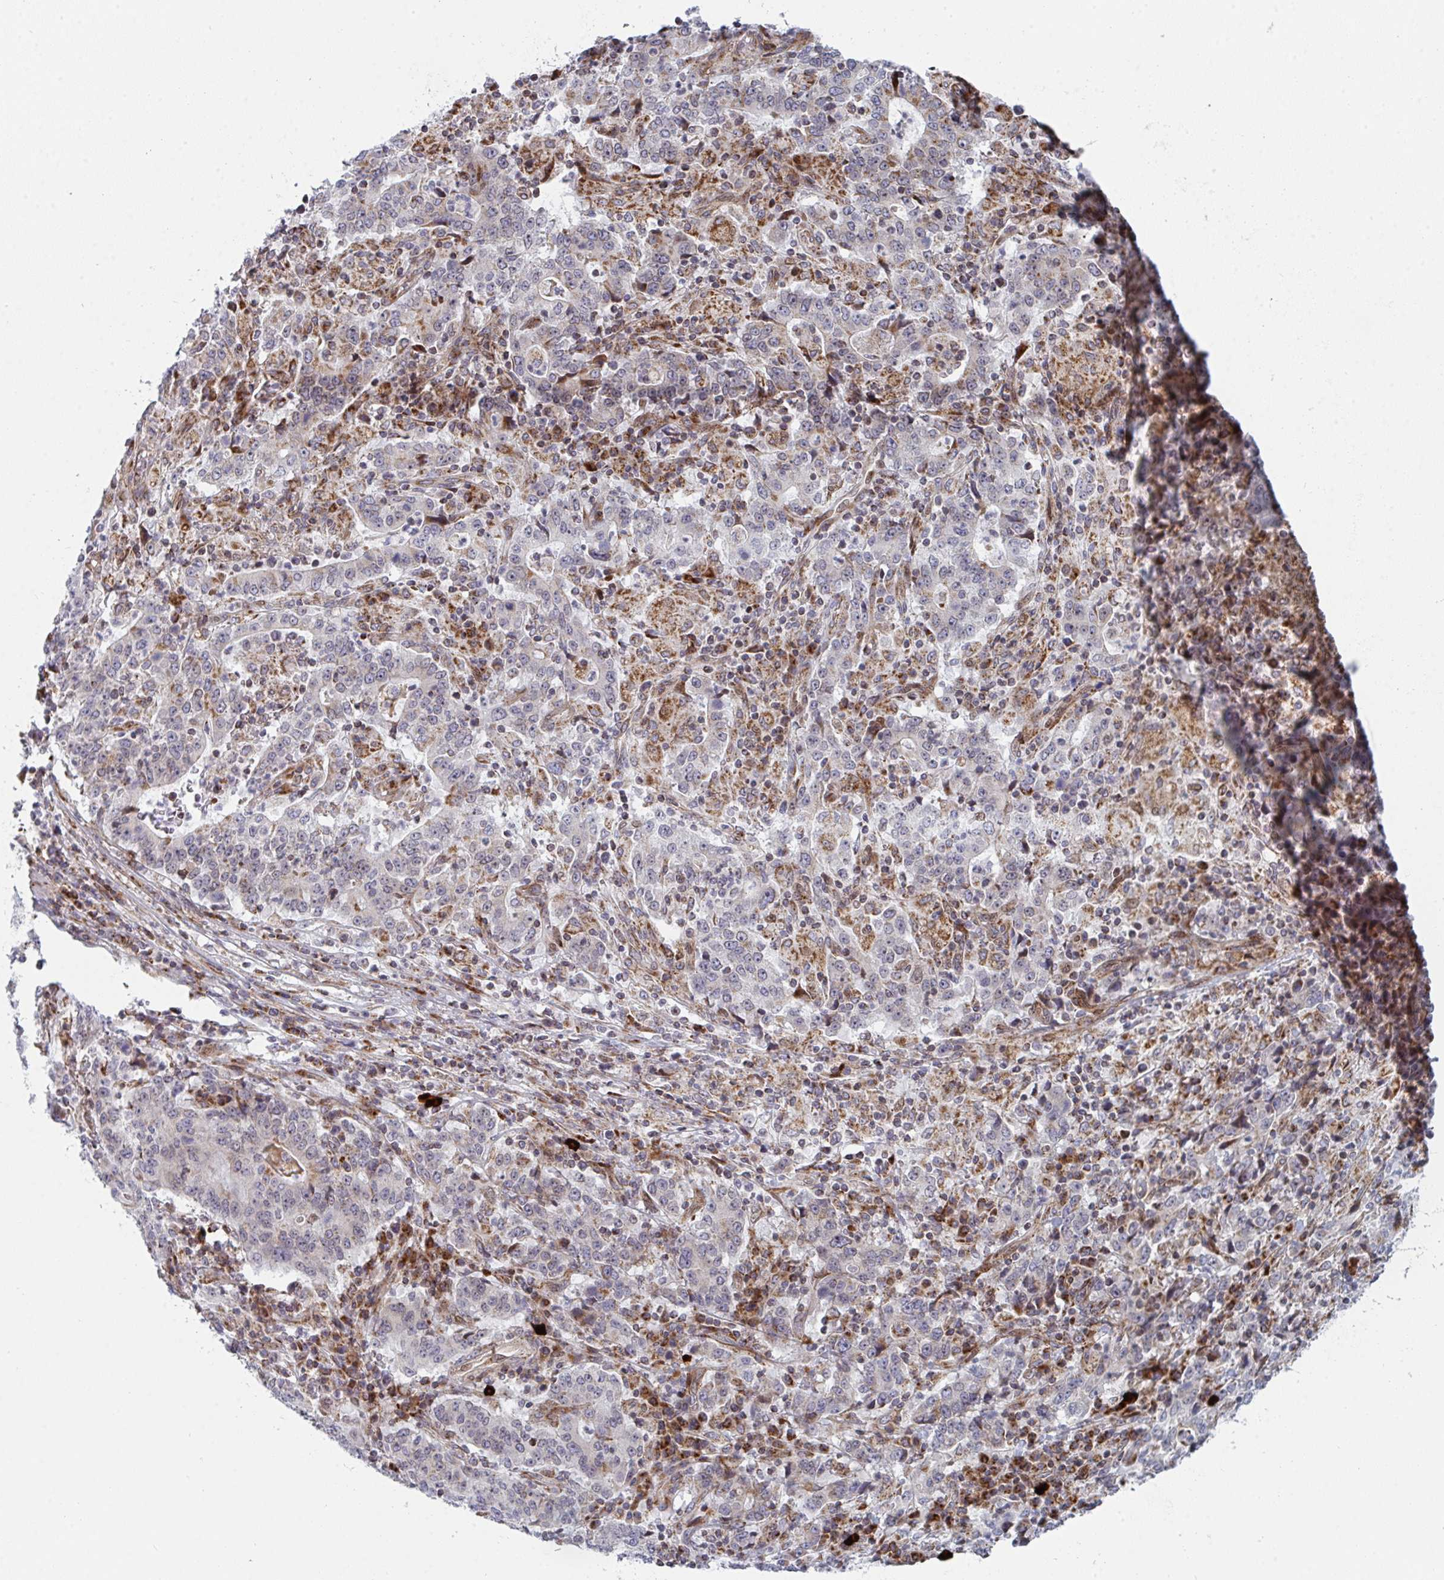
{"staining": {"intensity": "moderate", "quantity": "<25%", "location": "cytoplasmic/membranous"}, "tissue": "stomach cancer", "cell_type": "Tumor cells", "image_type": "cancer", "snomed": [{"axis": "morphology", "description": "Normal tissue, NOS"}, {"axis": "morphology", "description": "Adenocarcinoma, NOS"}, {"axis": "topography", "description": "Stomach, upper"}, {"axis": "topography", "description": "Stomach"}], "caption": "The immunohistochemical stain labels moderate cytoplasmic/membranous expression in tumor cells of stomach cancer (adenocarcinoma) tissue. (brown staining indicates protein expression, while blue staining denotes nuclei).", "gene": "PRKCH", "patient": {"sex": "male", "age": 59}}